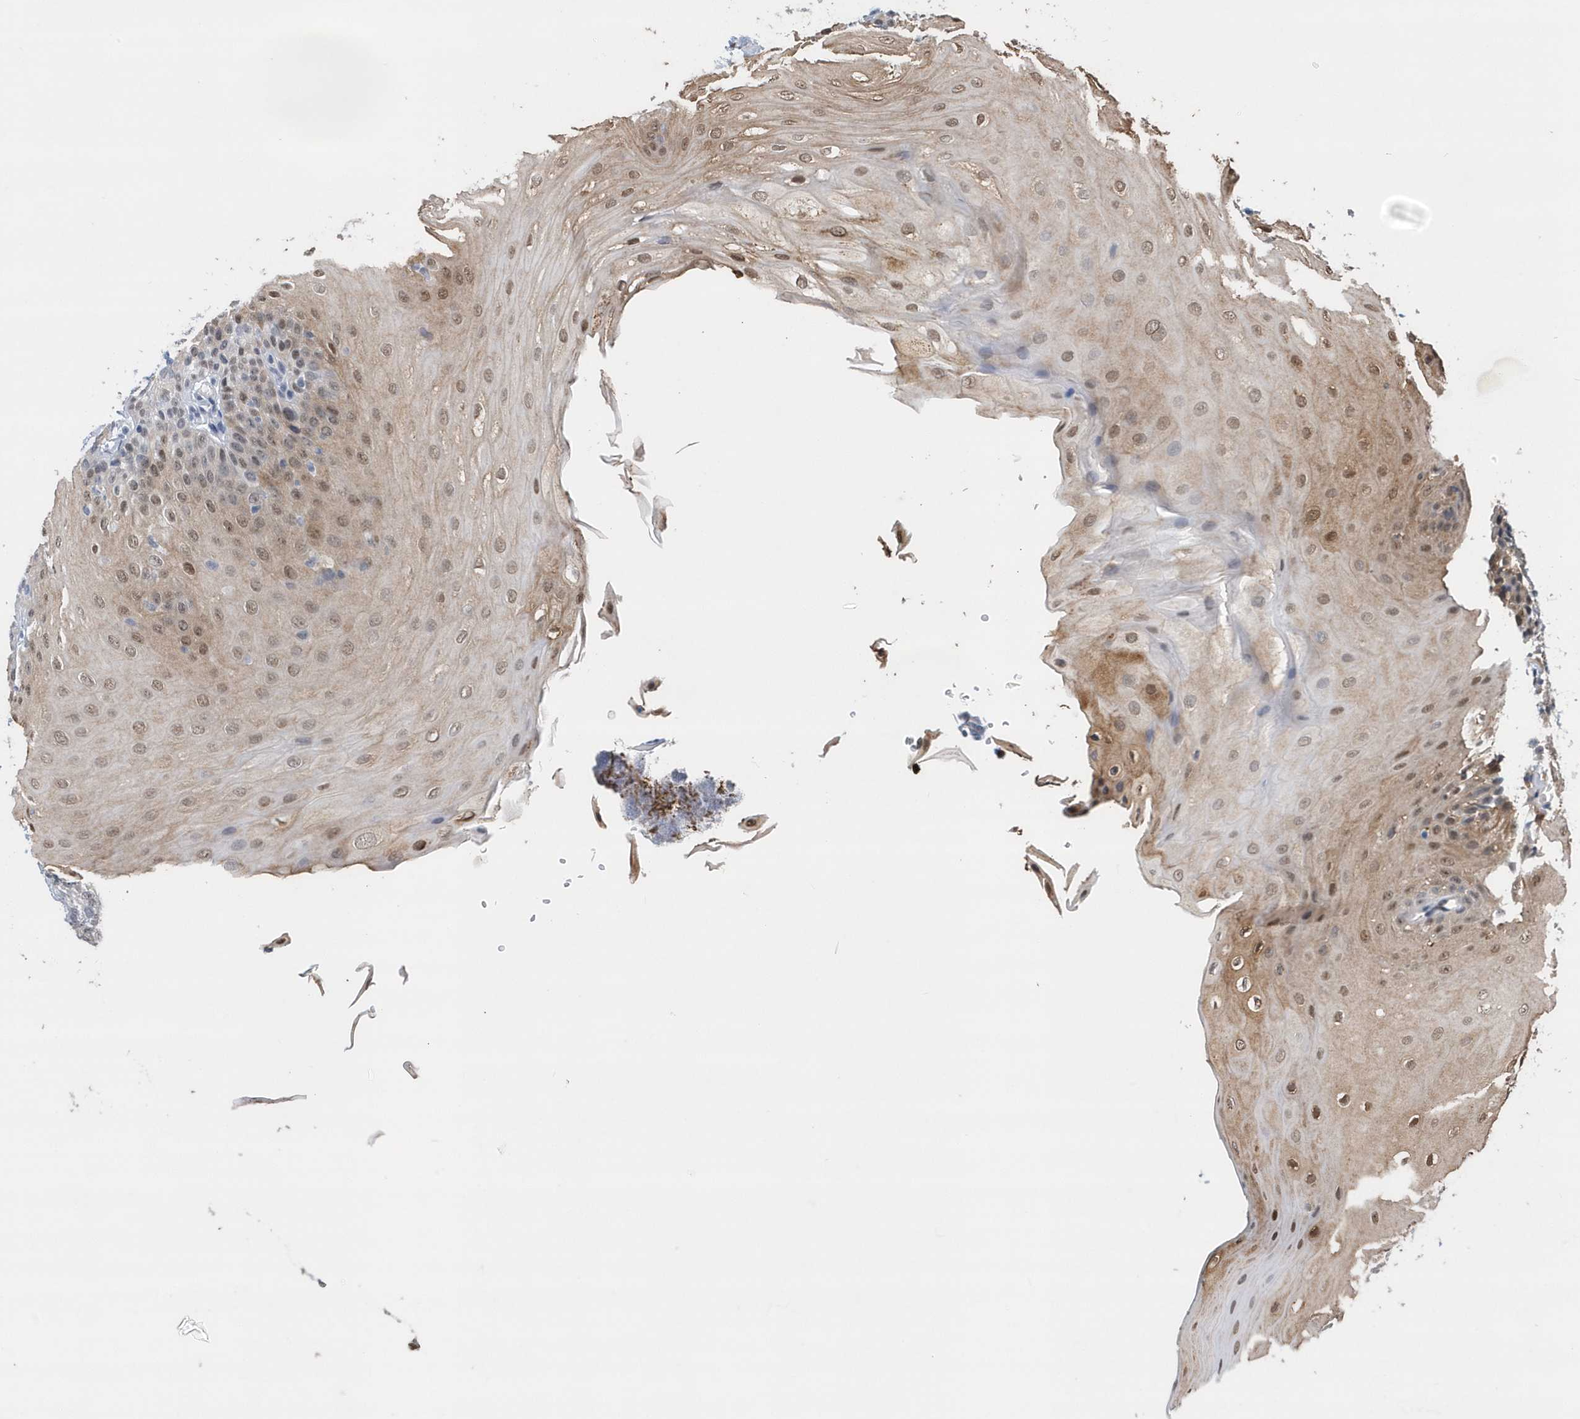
{"staining": {"intensity": "moderate", "quantity": "25%-75%", "location": "nuclear"}, "tissue": "oral mucosa", "cell_type": "Squamous epithelial cells", "image_type": "normal", "snomed": [{"axis": "morphology", "description": "Normal tissue, NOS"}, {"axis": "topography", "description": "Oral tissue"}], "caption": "Squamous epithelial cells show moderate nuclear staining in approximately 25%-75% of cells in unremarkable oral mucosa. The protein is shown in brown color, while the nuclei are stained blue.", "gene": "RPP30", "patient": {"sex": "female", "age": 68}}